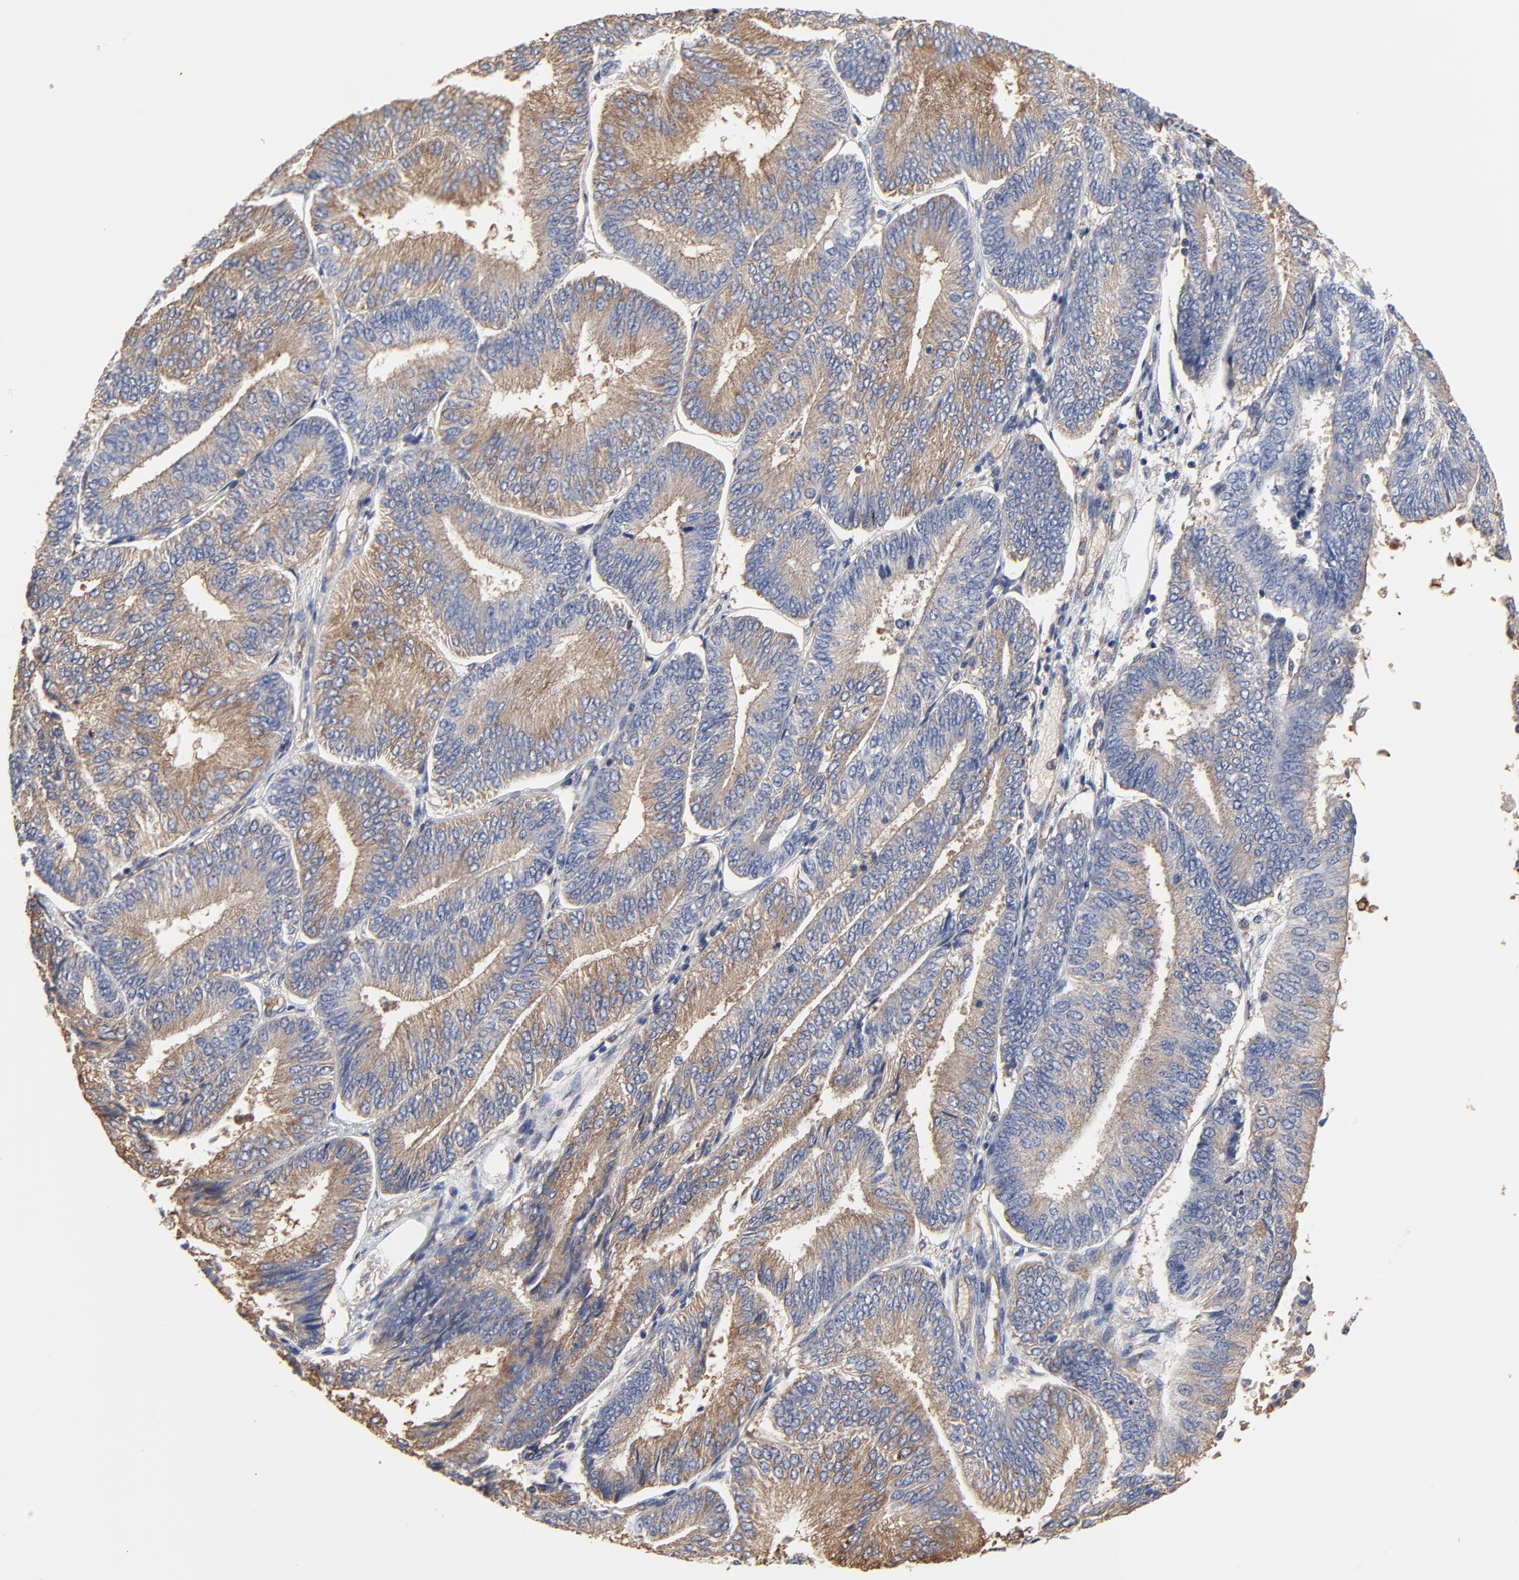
{"staining": {"intensity": "moderate", "quantity": "25%-75%", "location": "cytoplasmic/membranous"}, "tissue": "endometrial cancer", "cell_type": "Tumor cells", "image_type": "cancer", "snomed": [{"axis": "morphology", "description": "Adenocarcinoma, NOS"}, {"axis": "topography", "description": "Endometrium"}], "caption": "This histopathology image displays endometrial cancer (adenocarcinoma) stained with IHC to label a protein in brown. The cytoplasmic/membranous of tumor cells show moderate positivity for the protein. Nuclei are counter-stained blue.", "gene": "NXF3", "patient": {"sex": "female", "age": 55}}